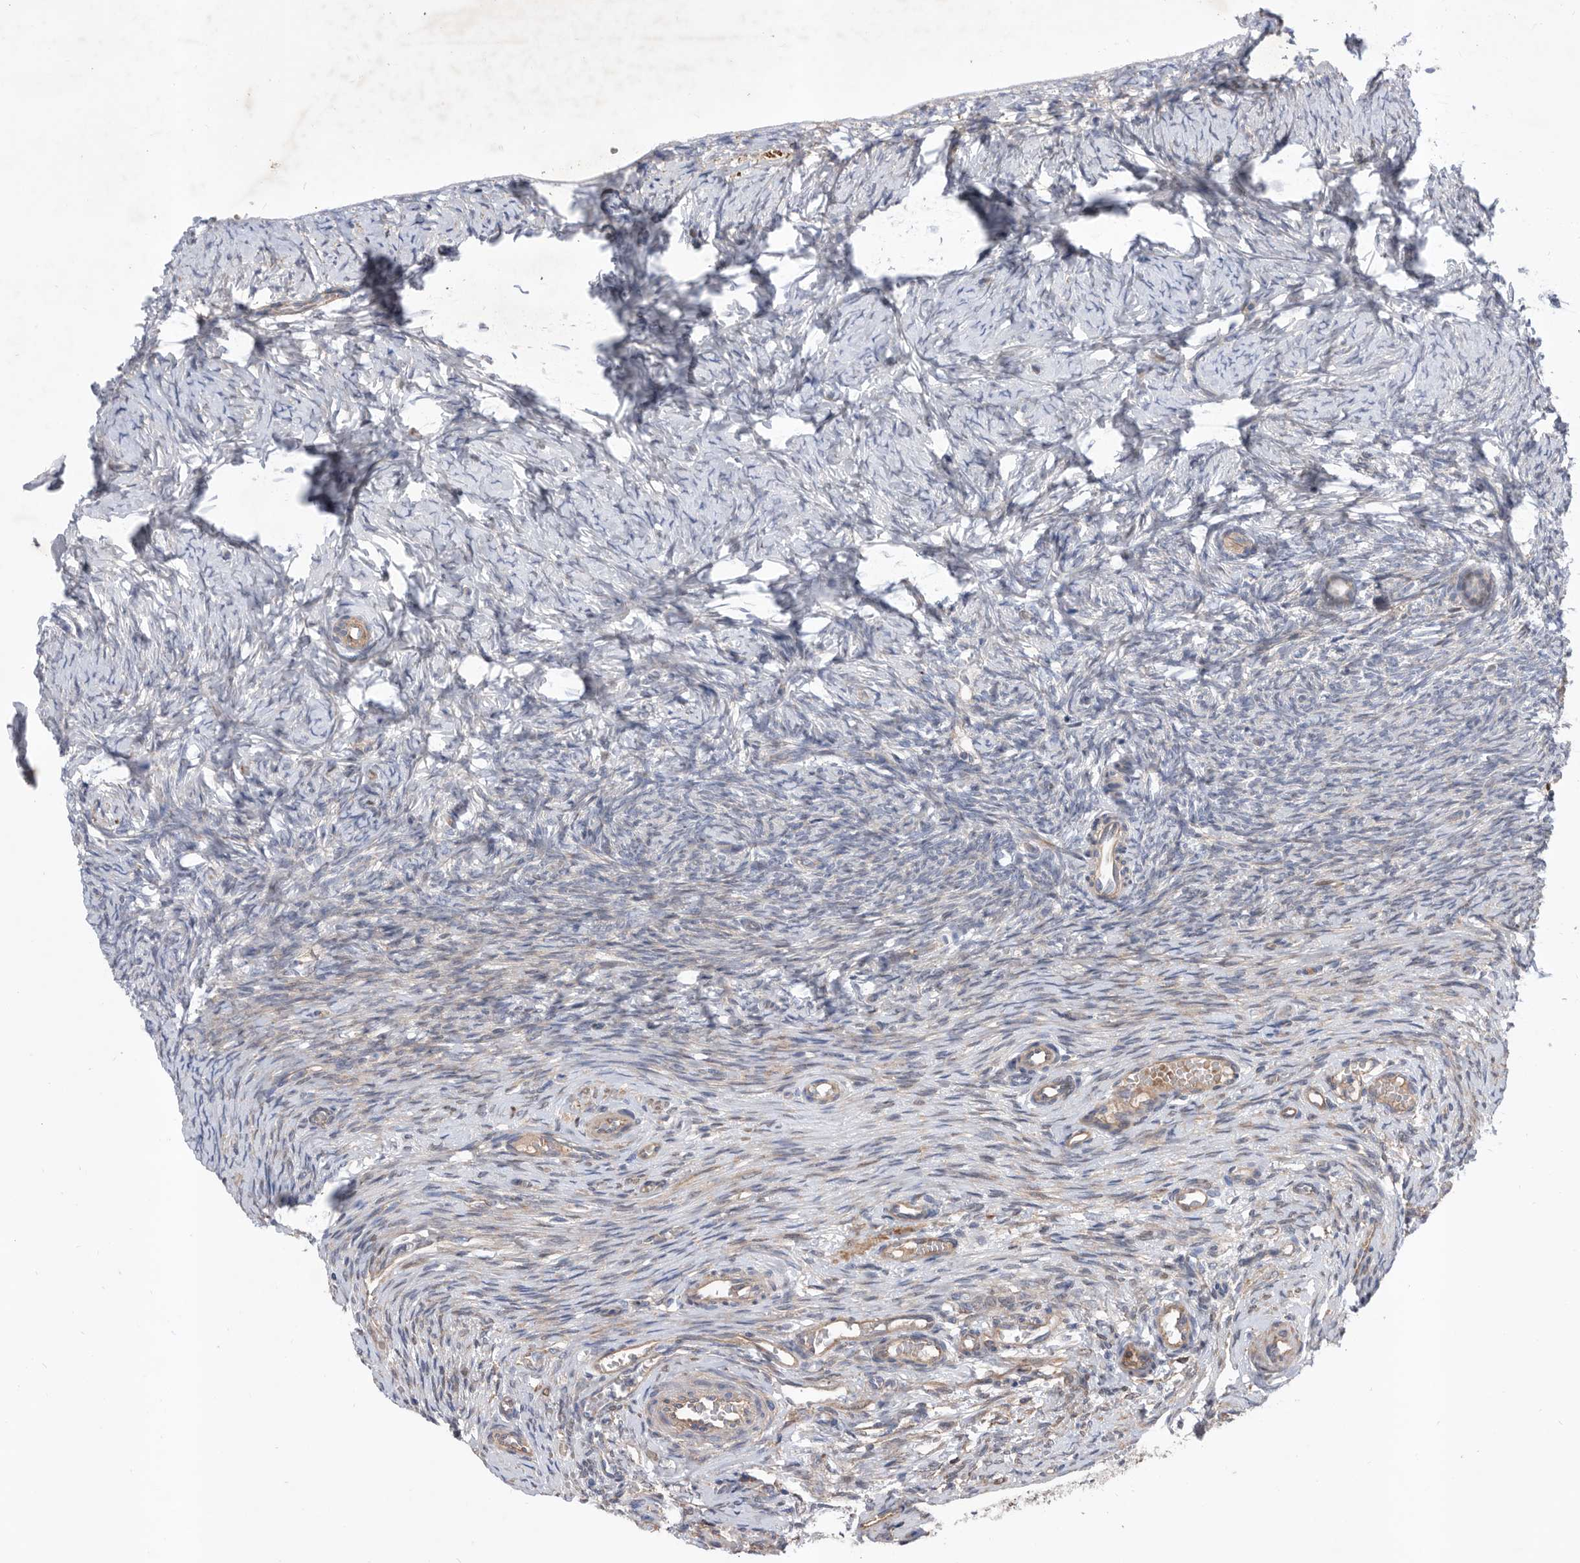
{"staining": {"intensity": "negative", "quantity": "none", "location": "none"}, "tissue": "ovary", "cell_type": "Ovarian stroma cells", "image_type": "normal", "snomed": [{"axis": "morphology", "description": "Adenocarcinoma, NOS"}, {"axis": "topography", "description": "Endometrium"}], "caption": "A micrograph of ovary stained for a protein demonstrates no brown staining in ovarian stroma cells.", "gene": "ATP13A3", "patient": {"sex": "female", "age": 32}}